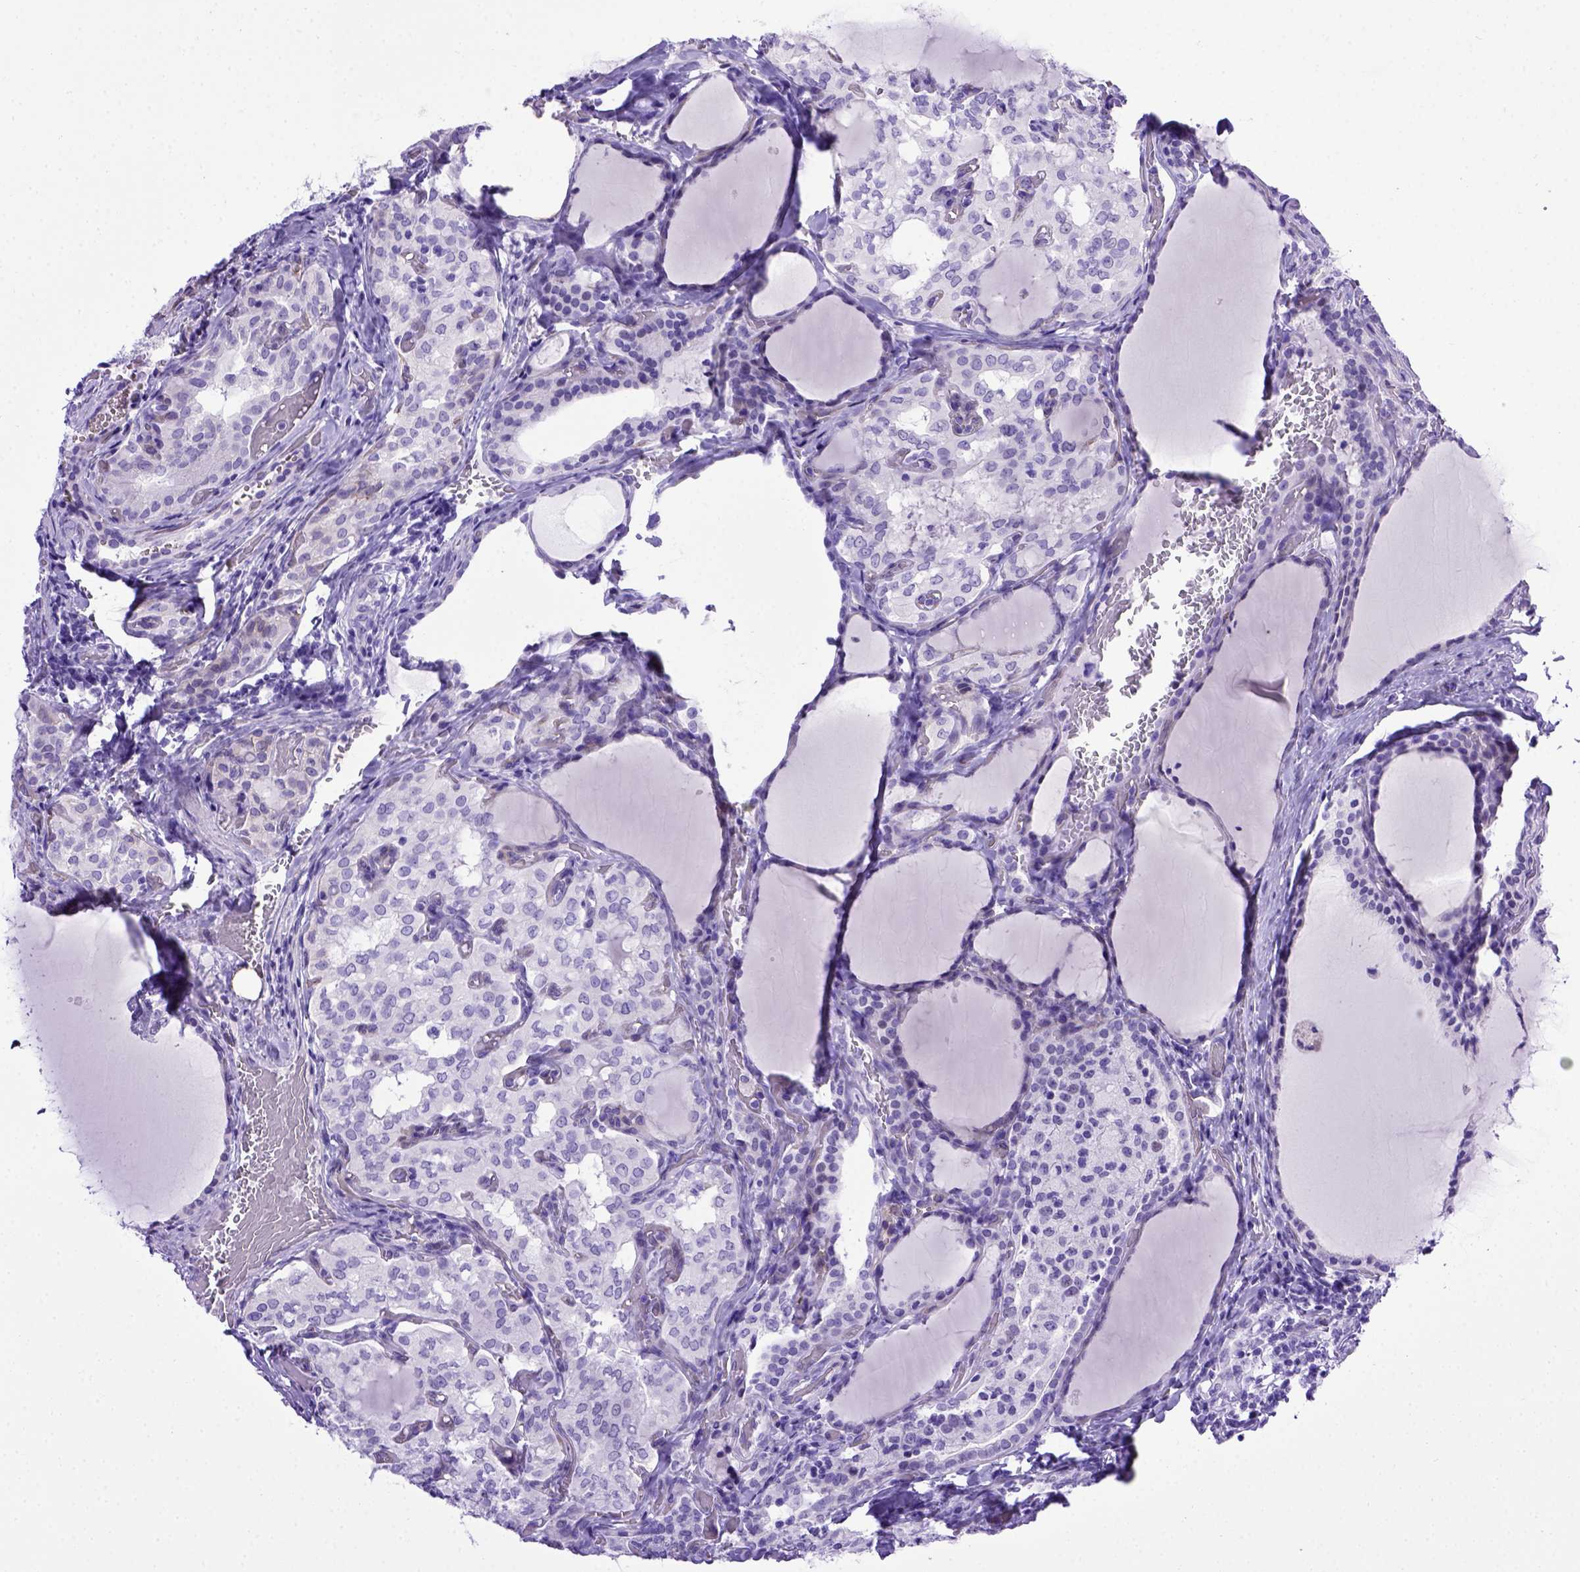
{"staining": {"intensity": "negative", "quantity": "none", "location": "none"}, "tissue": "thyroid cancer", "cell_type": "Tumor cells", "image_type": "cancer", "snomed": [{"axis": "morphology", "description": "Papillary adenocarcinoma, NOS"}, {"axis": "topography", "description": "Thyroid gland"}], "caption": "The micrograph displays no significant staining in tumor cells of papillary adenocarcinoma (thyroid).", "gene": "ADAM12", "patient": {"sex": "male", "age": 20}}